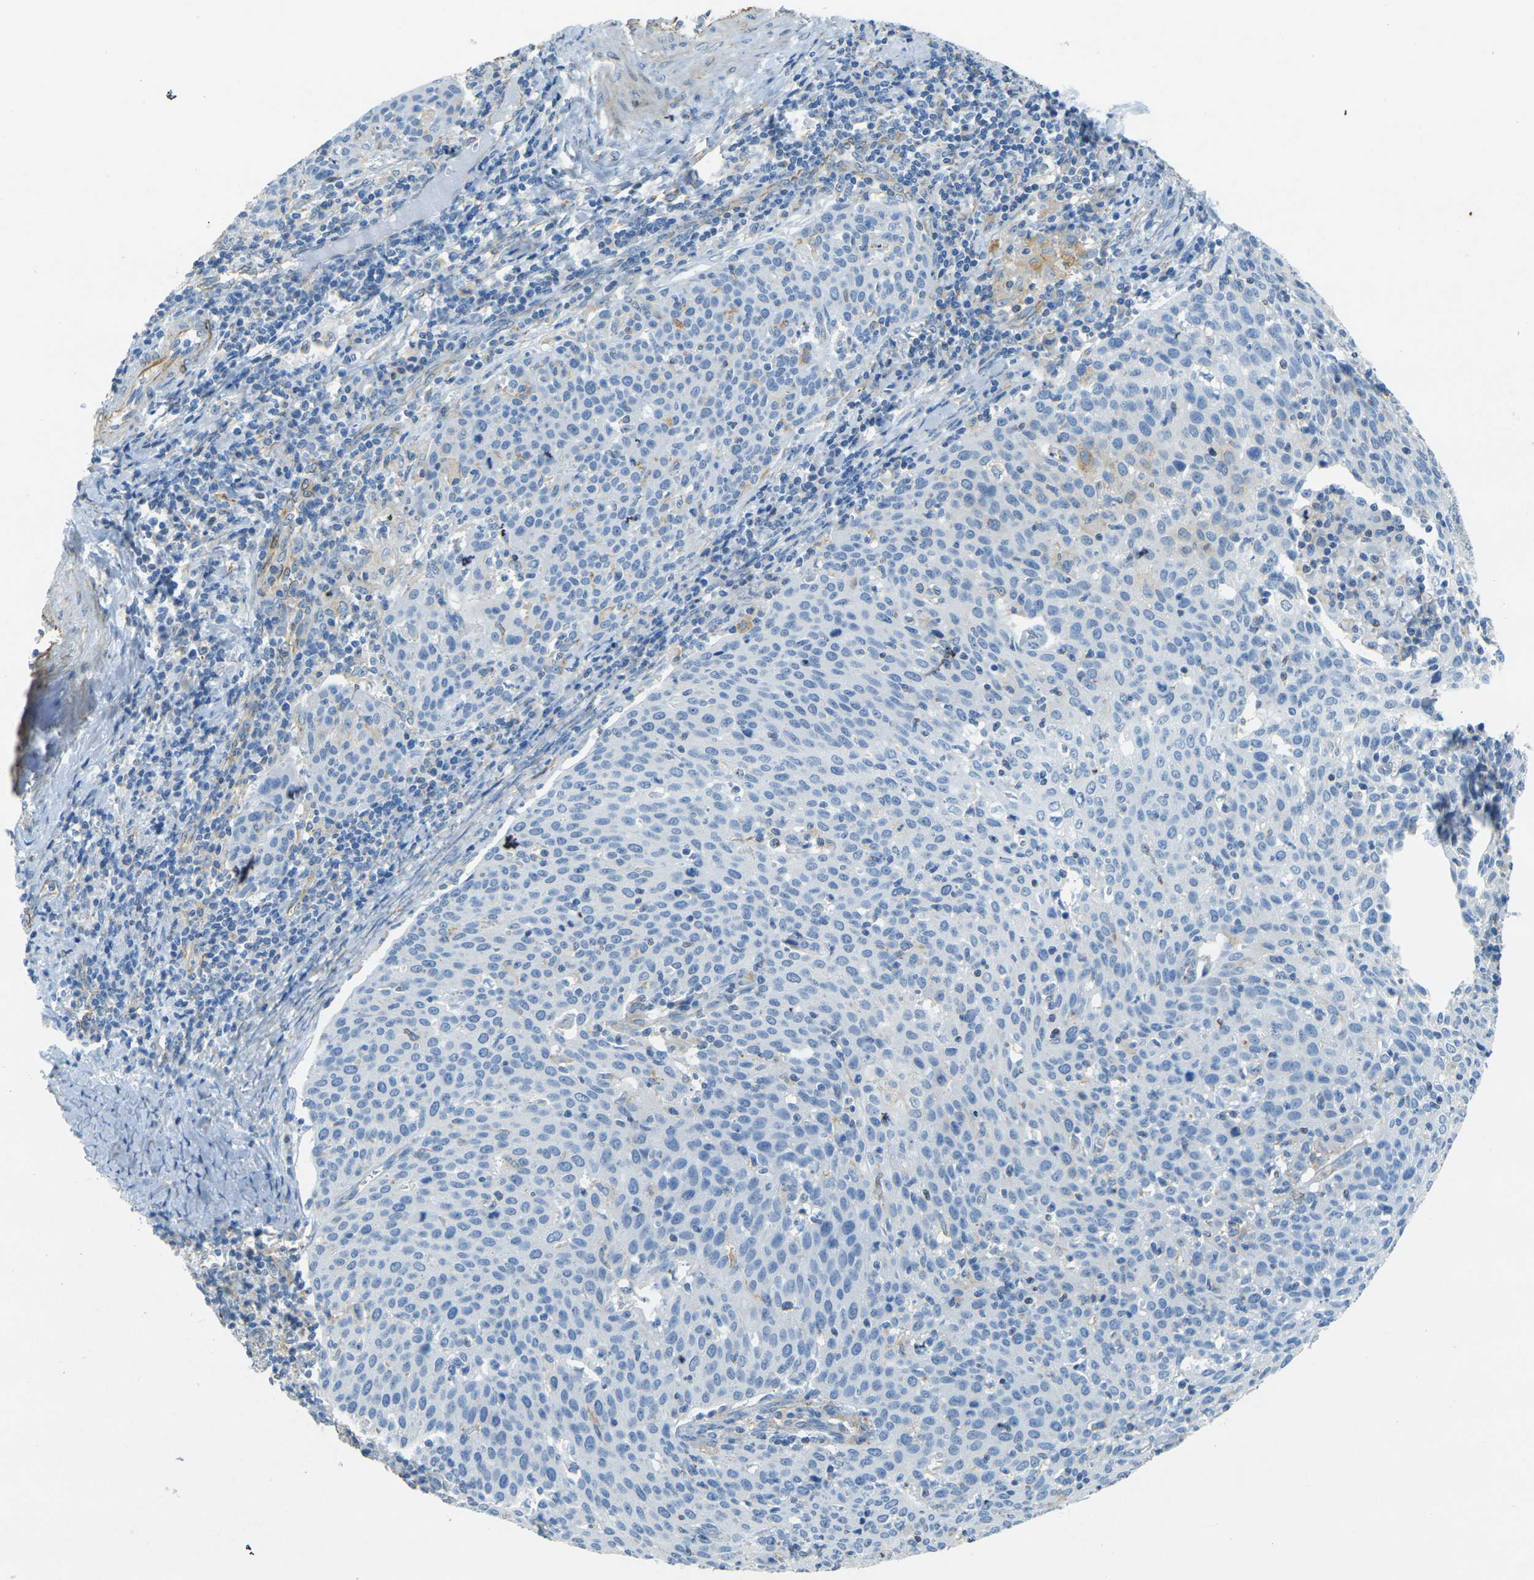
{"staining": {"intensity": "weak", "quantity": "<25%", "location": "cytoplasmic/membranous"}, "tissue": "cervical cancer", "cell_type": "Tumor cells", "image_type": "cancer", "snomed": [{"axis": "morphology", "description": "Squamous cell carcinoma, NOS"}, {"axis": "topography", "description": "Cervix"}], "caption": "The histopathology image demonstrates no staining of tumor cells in squamous cell carcinoma (cervical).", "gene": "SORT1", "patient": {"sex": "female", "age": 38}}